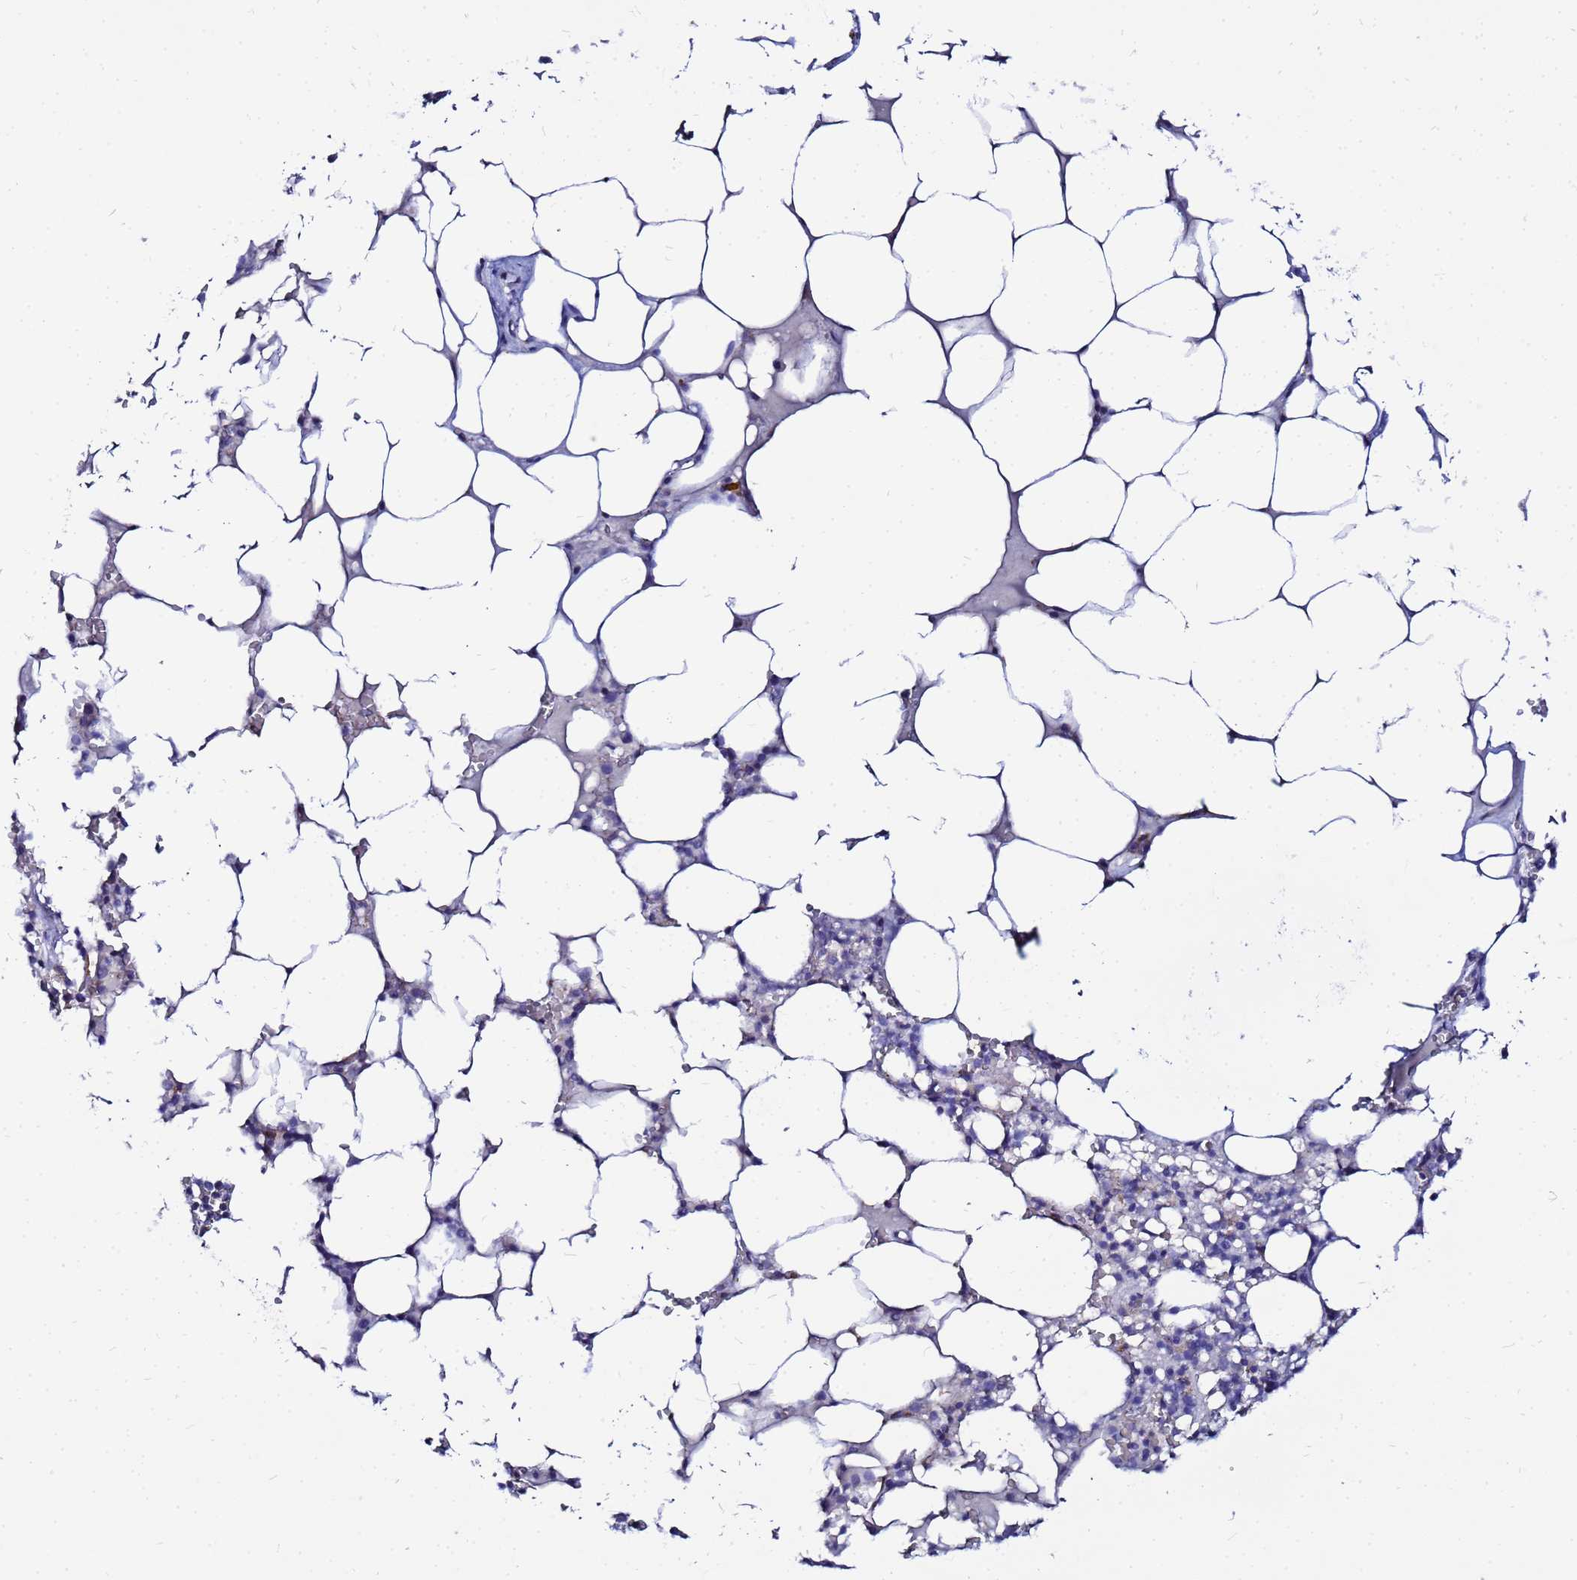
{"staining": {"intensity": "negative", "quantity": "none", "location": "none"}, "tissue": "bone marrow", "cell_type": "Hematopoietic cells", "image_type": "normal", "snomed": [{"axis": "morphology", "description": "Normal tissue, NOS"}, {"axis": "topography", "description": "Bone marrow"}], "caption": "An immunohistochemistry (IHC) histopathology image of normal bone marrow is shown. There is no staining in hematopoietic cells of bone marrow. (DAB IHC with hematoxylin counter stain).", "gene": "FAHD2A", "patient": {"sex": "male", "age": 64}}